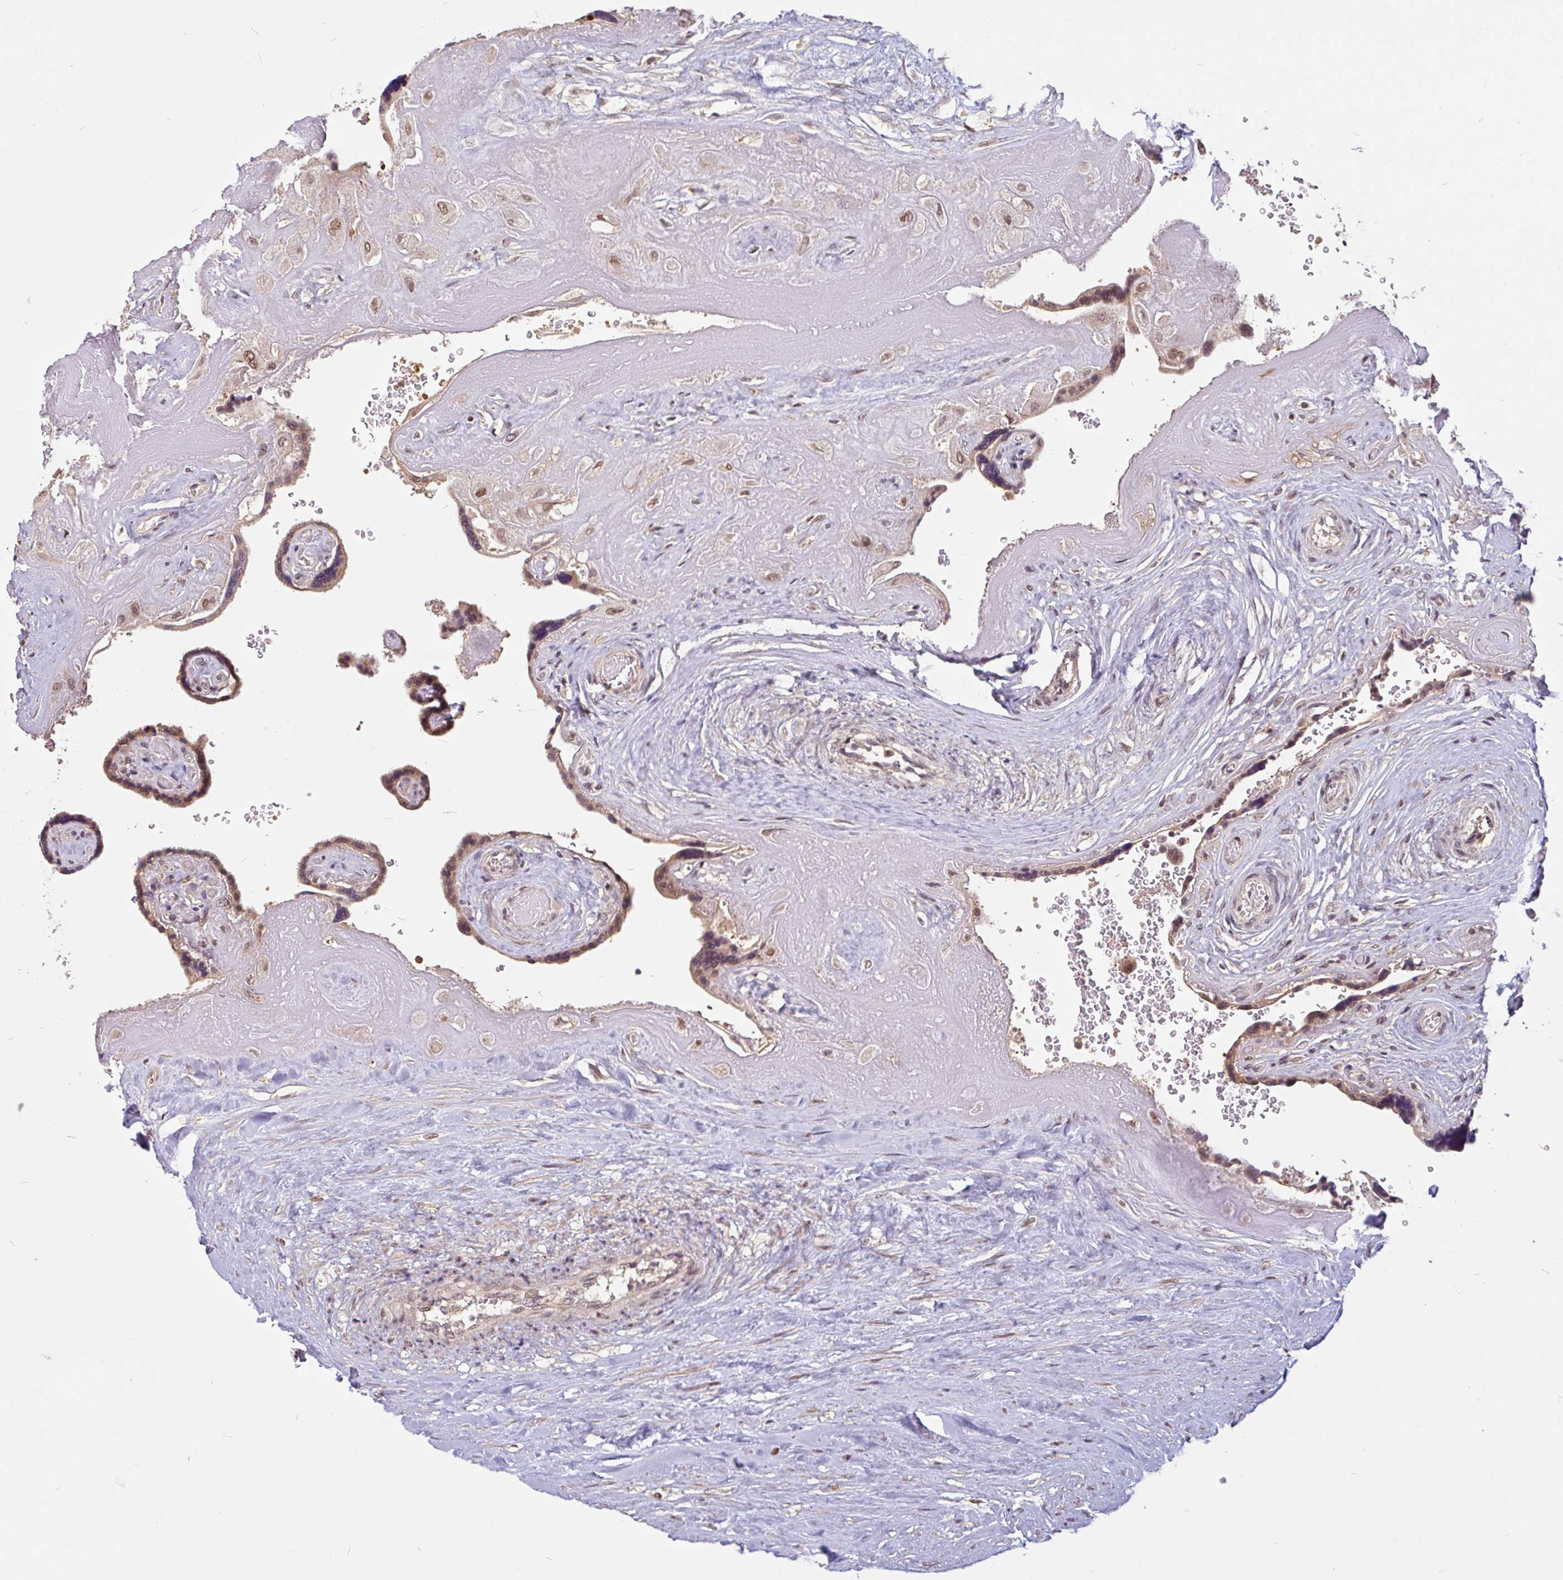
{"staining": {"intensity": "moderate", "quantity": ">75%", "location": "nuclear"}, "tissue": "placenta", "cell_type": "Decidual cells", "image_type": "normal", "snomed": [{"axis": "morphology", "description": "Normal tissue, NOS"}, {"axis": "topography", "description": "Placenta"}], "caption": "The histopathology image shows staining of normal placenta, revealing moderate nuclear protein positivity (brown color) within decidual cells.", "gene": "DR1", "patient": {"sex": "female", "age": 32}}